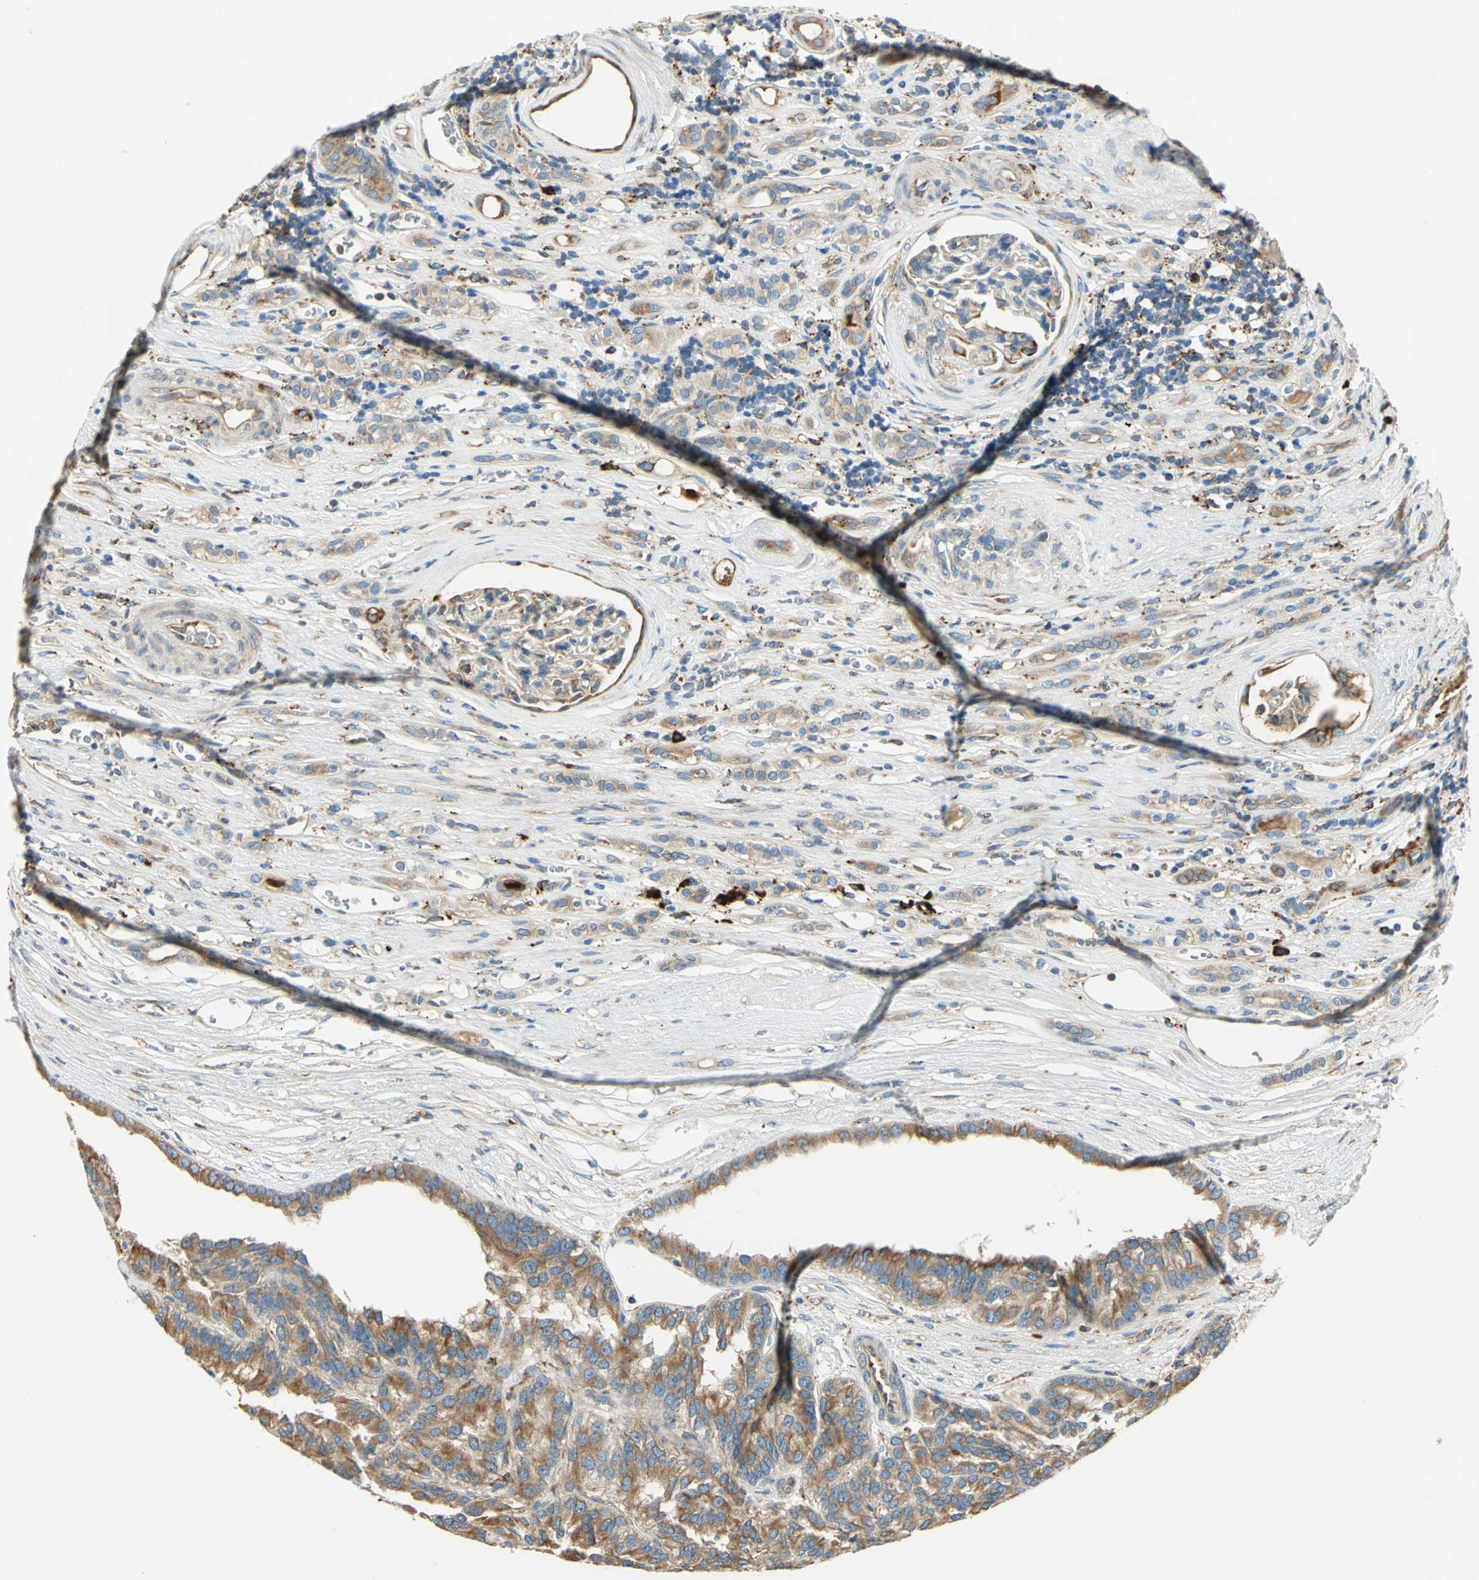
{"staining": {"intensity": "moderate", "quantity": ">75%", "location": "cytoplasmic/membranous"}, "tissue": "renal cancer", "cell_type": "Tumor cells", "image_type": "cancer", "snomed": [{"axis": "morphology", "description": "Adenocarcinoma, NOS"}, {"axis": "topography", "description": "Kidney"}], "caption": "DAB immunohistochemical staining of renal cancer shows moderate cytoplasmic/membranous protein positivity in approximately >75% of tumor cells. The protein is shown in brown color, while the nuclei are stained blue.", "gene": "PDIA4", "patient": {"sex": "male", "age": 46}}